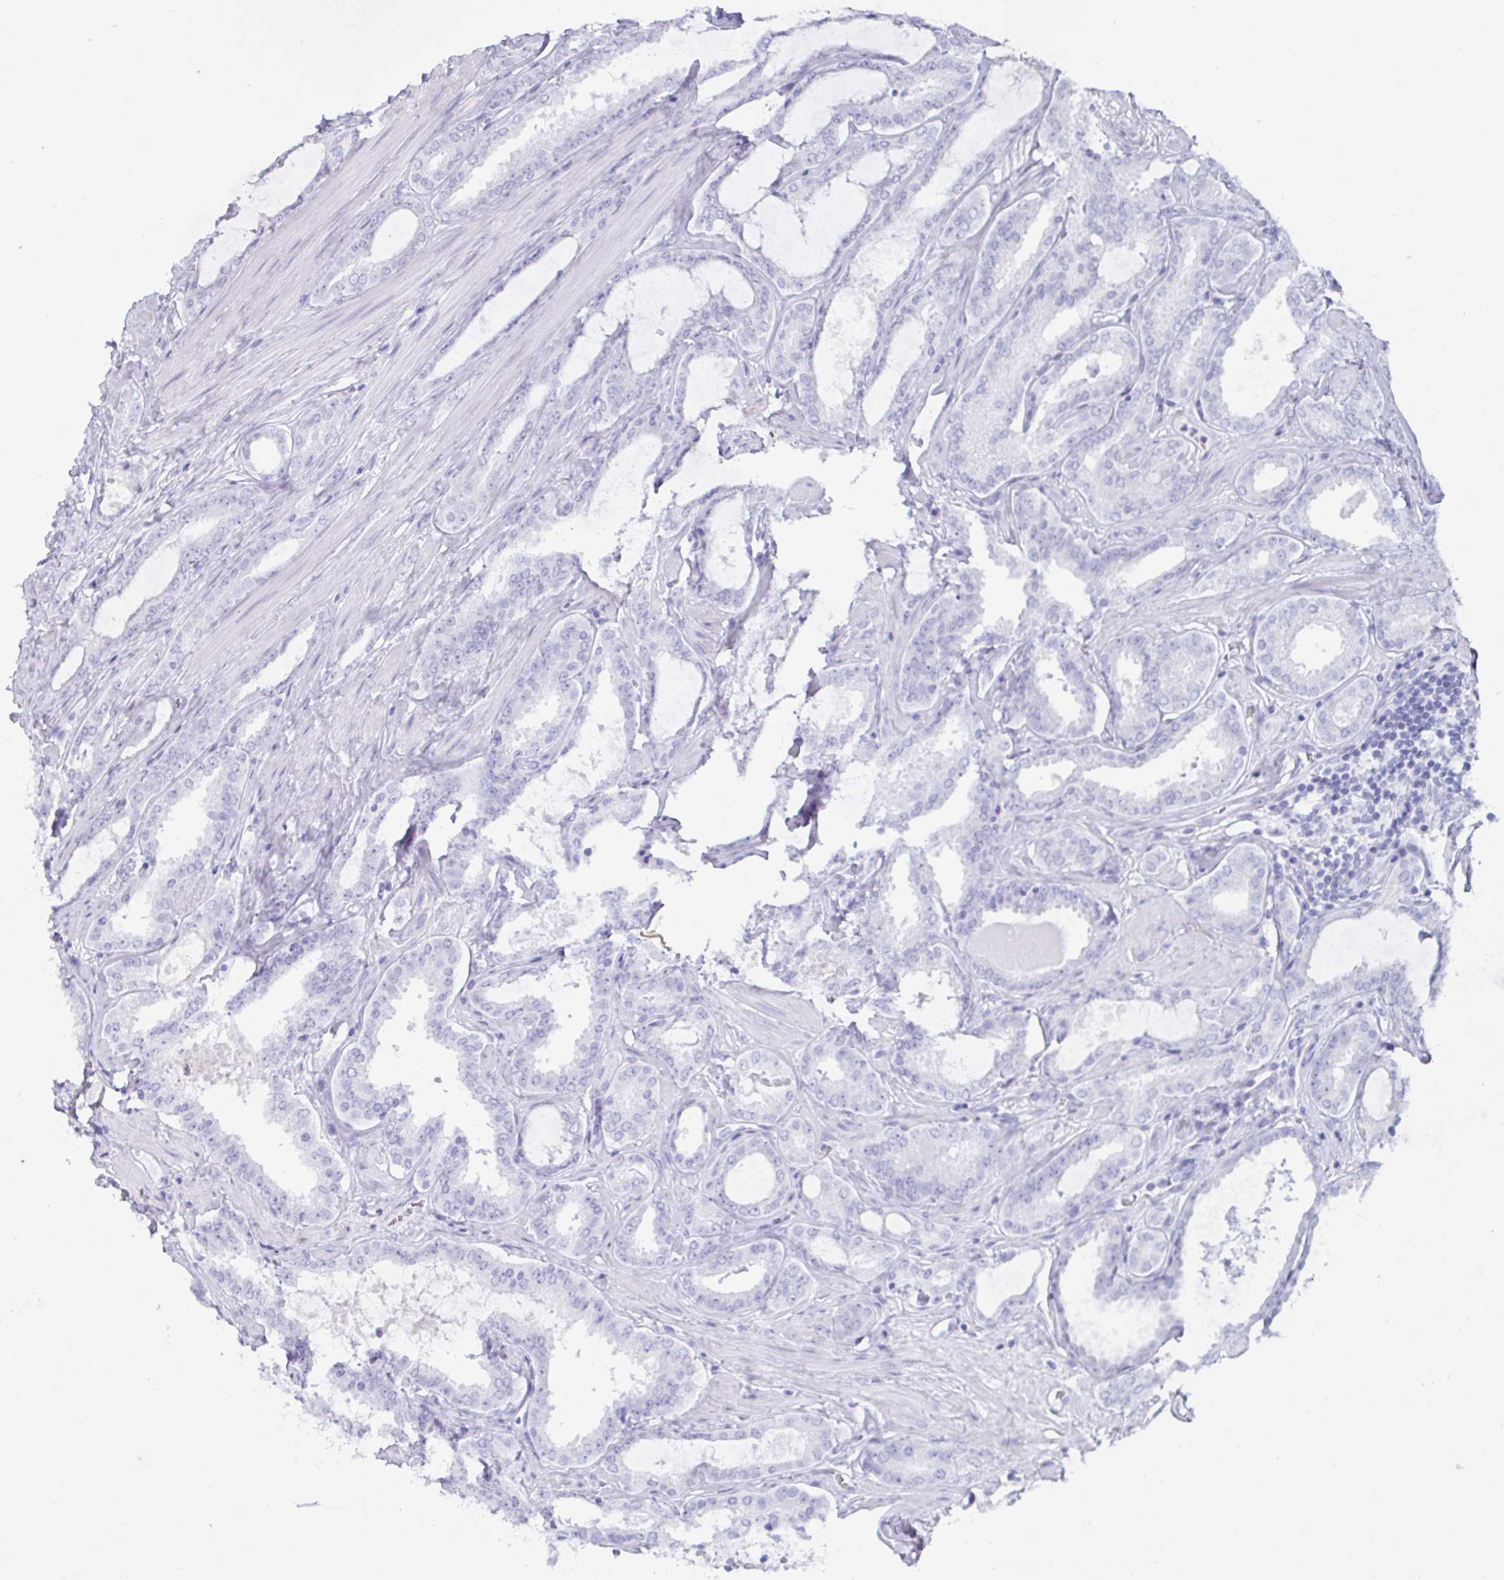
{"staining": {"intensity": "negative", "quantity": "none", "location": "none"}, "tissue": "prostate cancer", "cell_type": "Tumor cells", "image_type": "cancer", "snomed": [{"axis": "morphology", "description": "Adenocarcinoma, High grade"}, {"axis": "topography", "description": "Prostate"}], "caption": "Immunohistochemistry (IHC) of prostate cancer reveals no staining in tumor cells.", "gene": "CREG2", "patient": {"sex": "male", "age": 63}}